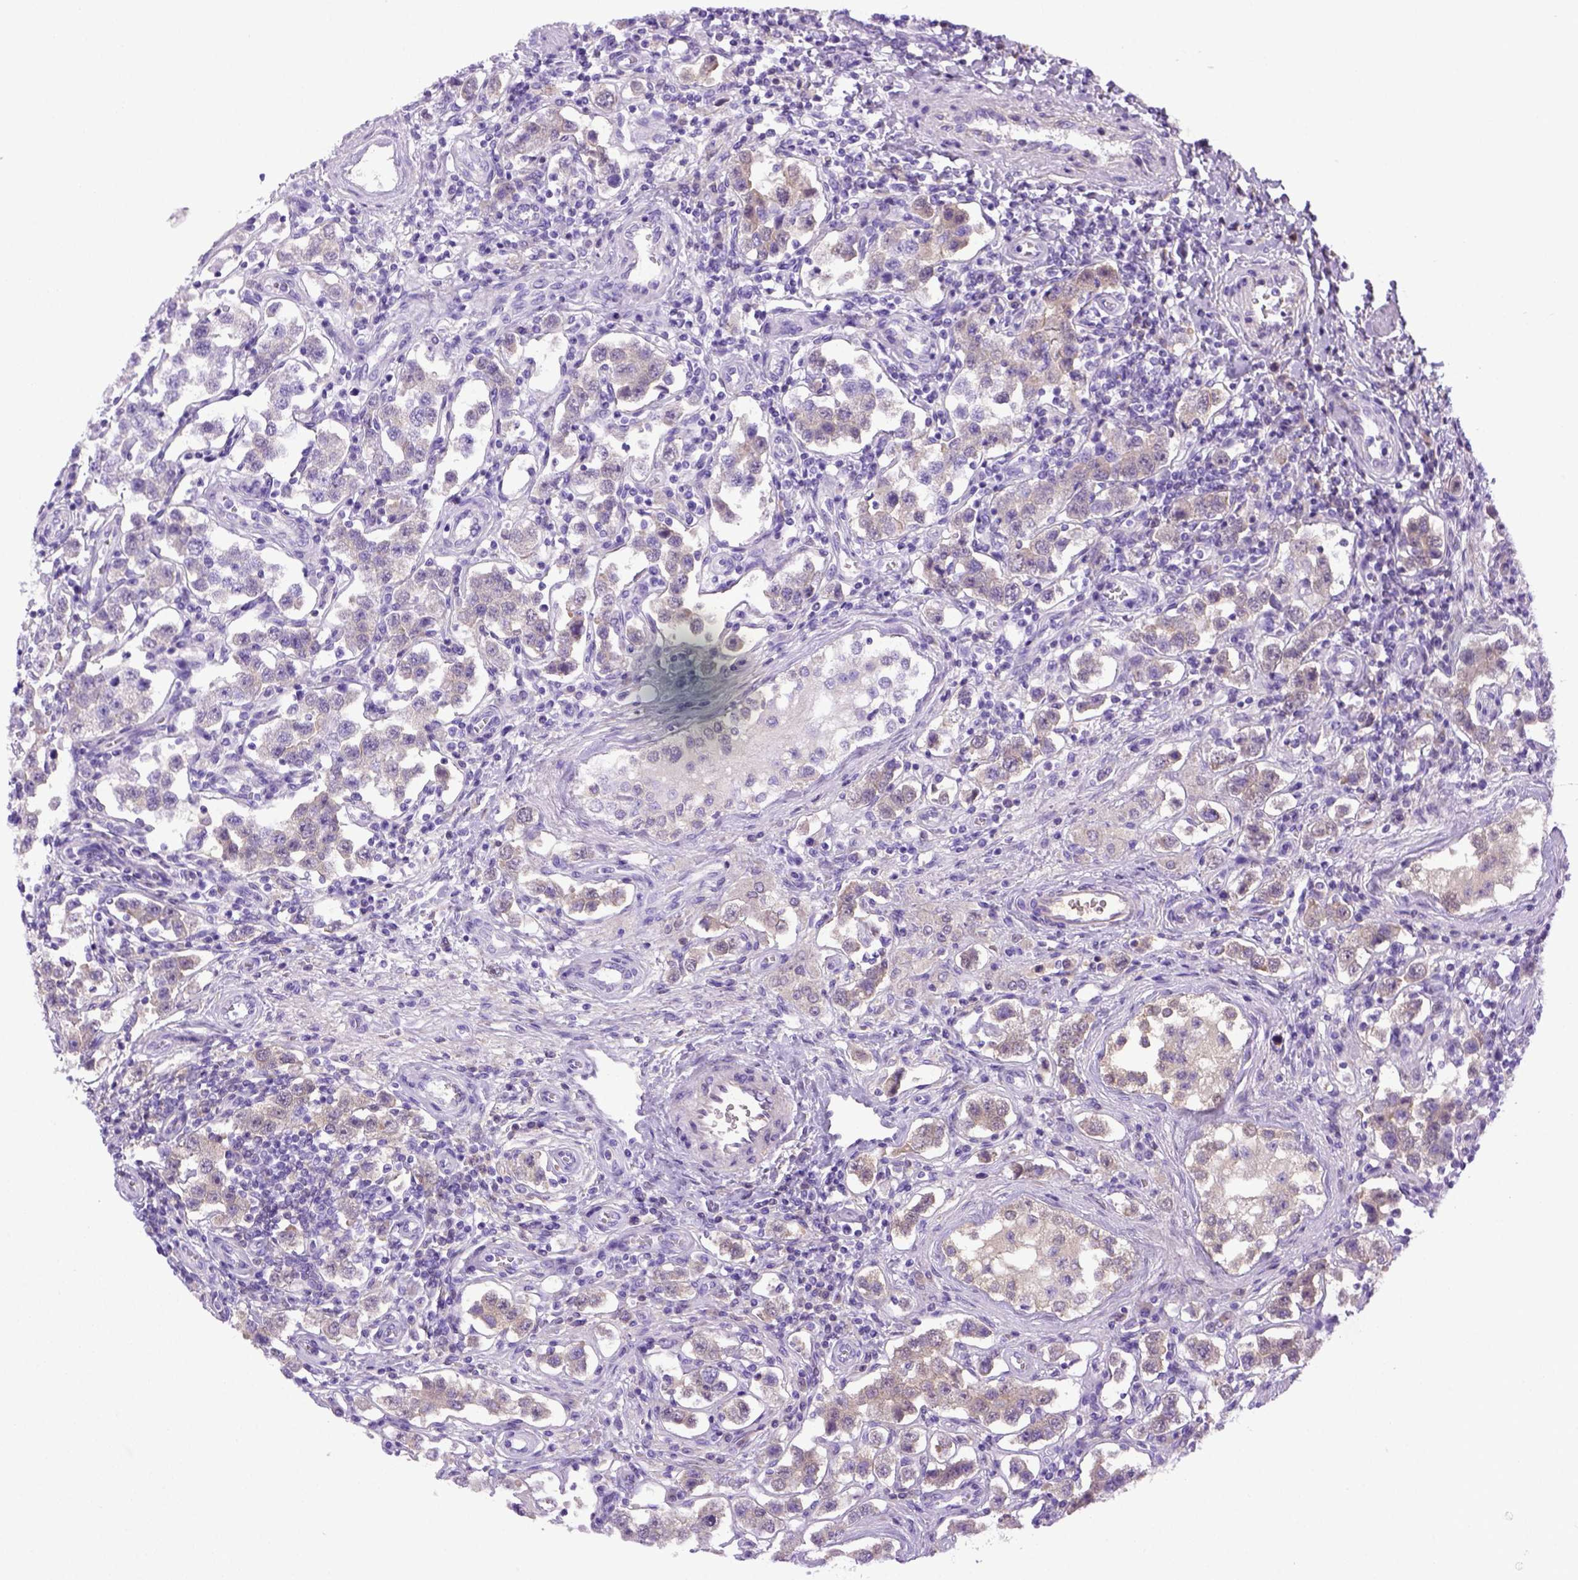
{"staining": {"intensity": "weak", "quantity": "25%-75%", "location": "cytoplasmic/membranous"}, "tissue": "testis cancer", "cell_type": "Tumor cells", "image_type": "cancer", "snomed": [{"axis": "morphology", "description": "Seminoma, NOS"}, {"axis": "topography", "description": "Testis"}], "caption": "There is low levels of weak cytoplasmic/membranous staining in tumor cells of seminoma (testis), as demonstrated by immunohistochemical staining (brown color).", "gene": "ITIH4", "patient": {"sex": "male", "age": 37}}